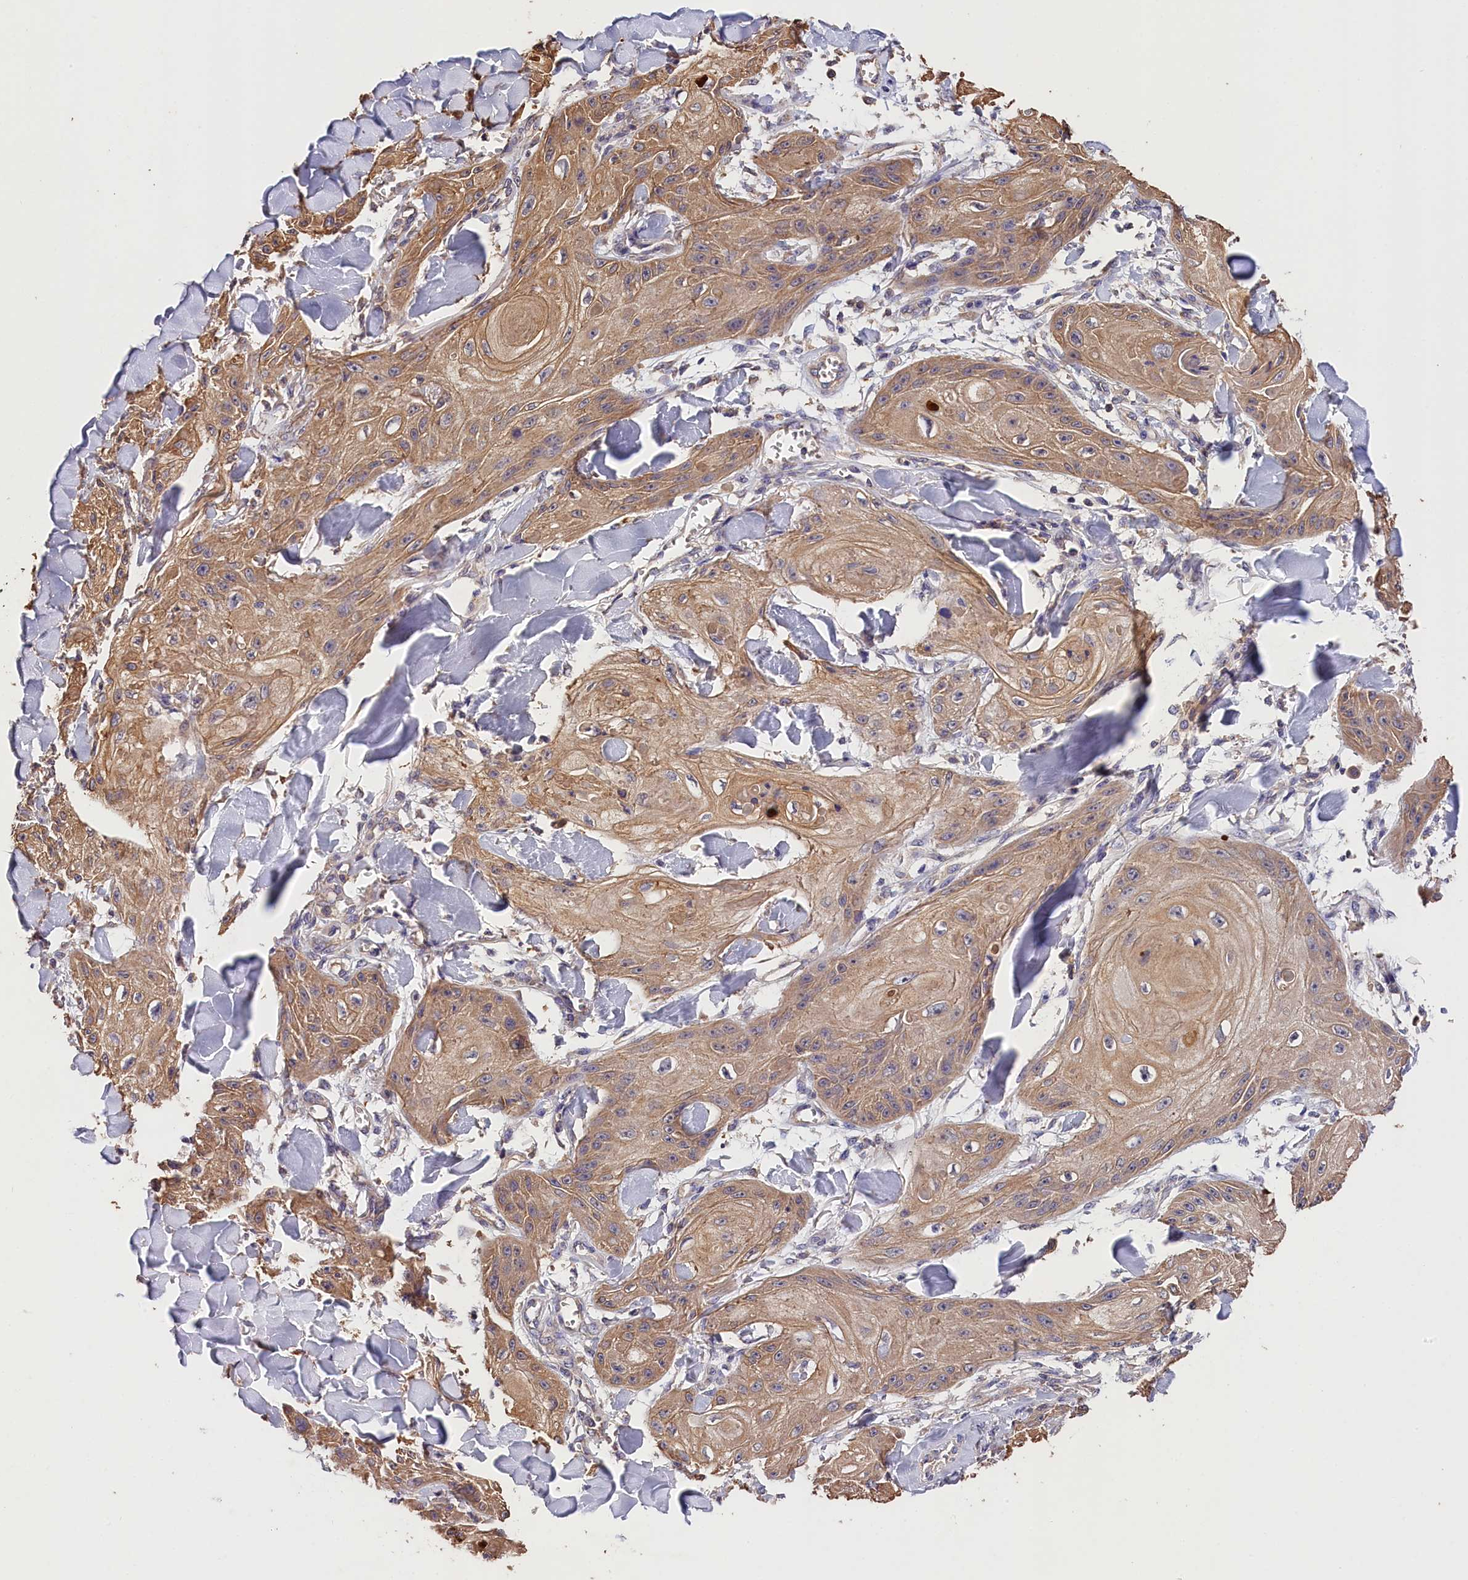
{"staining": {"intensity": "moderate", "quantity": ">75%", "location": "cytoplasmic/membranous"}, "tissue": "skin cancer", "cell_type": "Tumor cells", "image_type": "cancer", "snomed": [{"axis": "morphology", "description": "Squamous cell carcinoma, NOS"}, {"axis": "topography", "description": "Skin"}], "caption": "Human skin squamous cell carcinoma stained with a brown dye shows moderate cytoplasmic/membranous positive staining in approximately >75% of tumor cells.", "gene": "OAS3", "patient": {"sex": "male", "age": 74}}